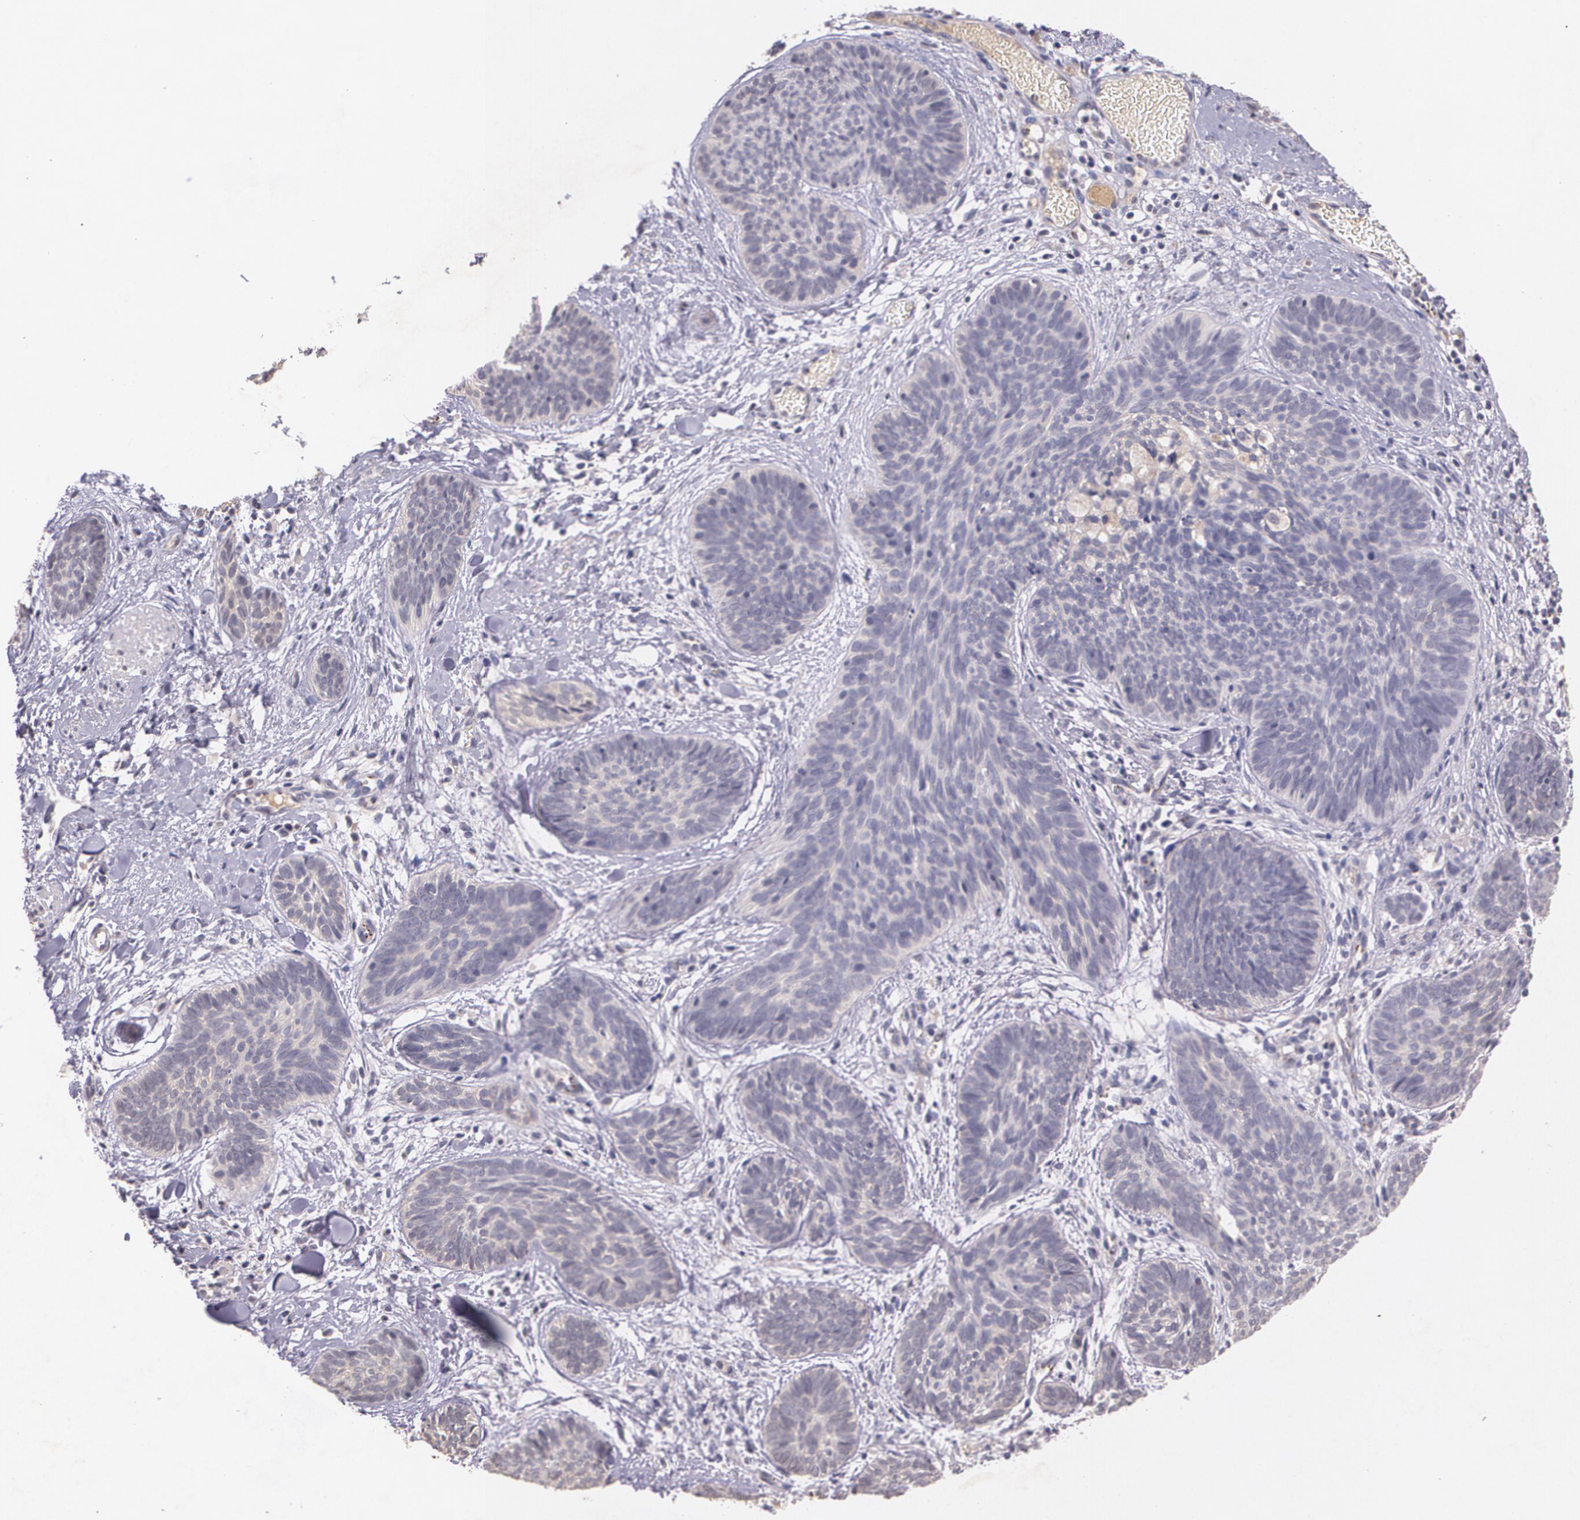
{"staining": {"intensity": "weak", "quantity": ">75%", "location": "cytoplasmic/membranous"}, "tissue": "skin cancer", "cell_type": "Tumor cells", "image_type": "cancer", "snomed": [{"axis": "morphology", "description": "Basal cell carcinoma"}, {"axis": "topography", "description": "Skin"}], "caption": "High-magnification brightfield microscopy of basal cell carcinoma (skin) stained with DAB (3,3'-diaminobenzidine) (brown) and counterstained with hematoxylin (blue). tumor cells exhibit weak cytoplasmic/membranous positivity is present in about>75% of cells. Nuclei are stained in blue.", "gene": "TM4SF1", "patient": {"sex": "female", "age": 81}}